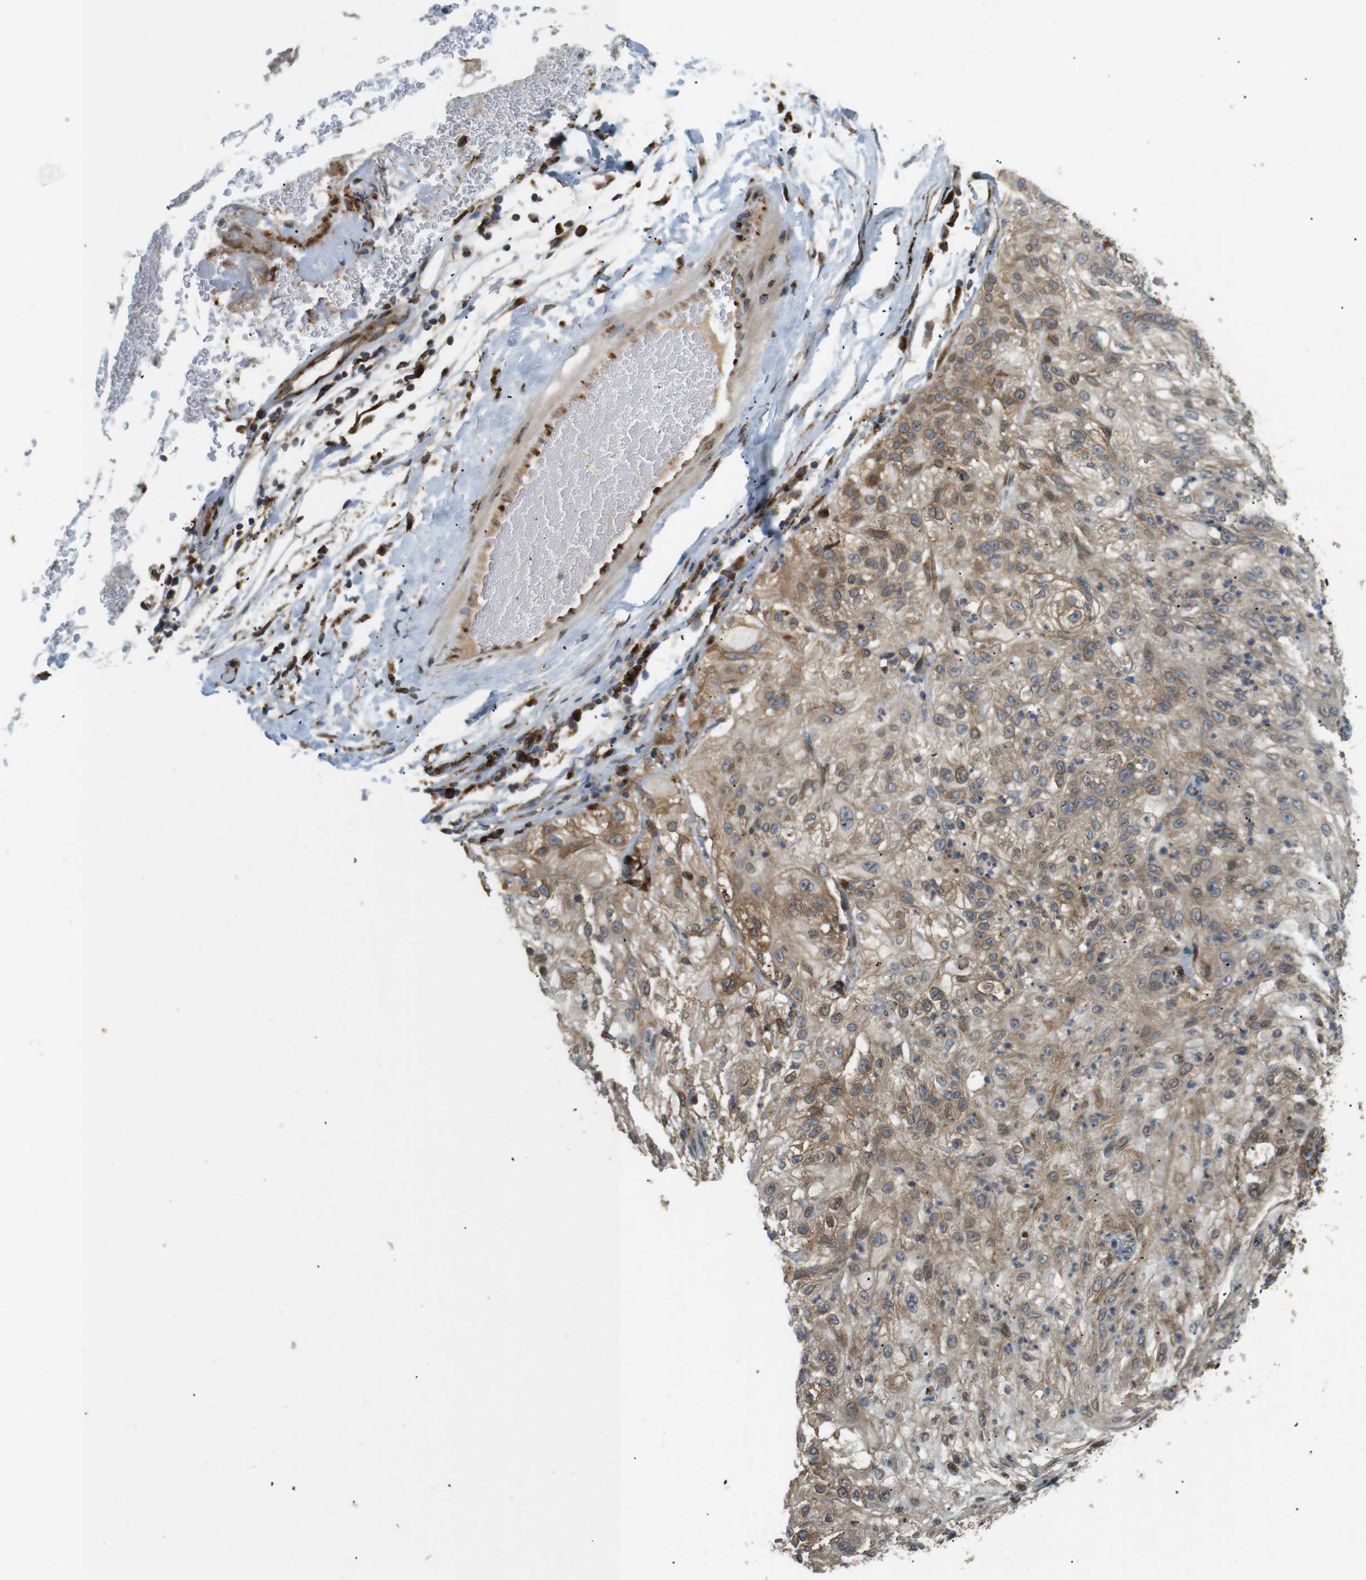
{"staining": {"intensity": "moderate", "quantity": "25%-75%", "location": "cytoplasmic/membranous"}, "tissue": "lung cancer", "cell_type": "Tumor cells", "image_type": "cancer", "snomed": [{"axis": "morphology", "description": "Inflammation, NOS"}, {"axis": "morphology", "description": "Squamous cell carcinoma, NOS"}, {"axis": "topography", "description": "Lymph node"}, {"axis": "topography", "description": "Soft tissue"}, {"axis": "topography", "description": "Lung"}], "caption": "Immunohistochemistry of lung cancer reveals medium levels of moderate cytoplasmic/membranous positivity in about 25%-75% of tumor cells.", "gene": "TMED4", "patient": {"sex": "male", "age": 66}}